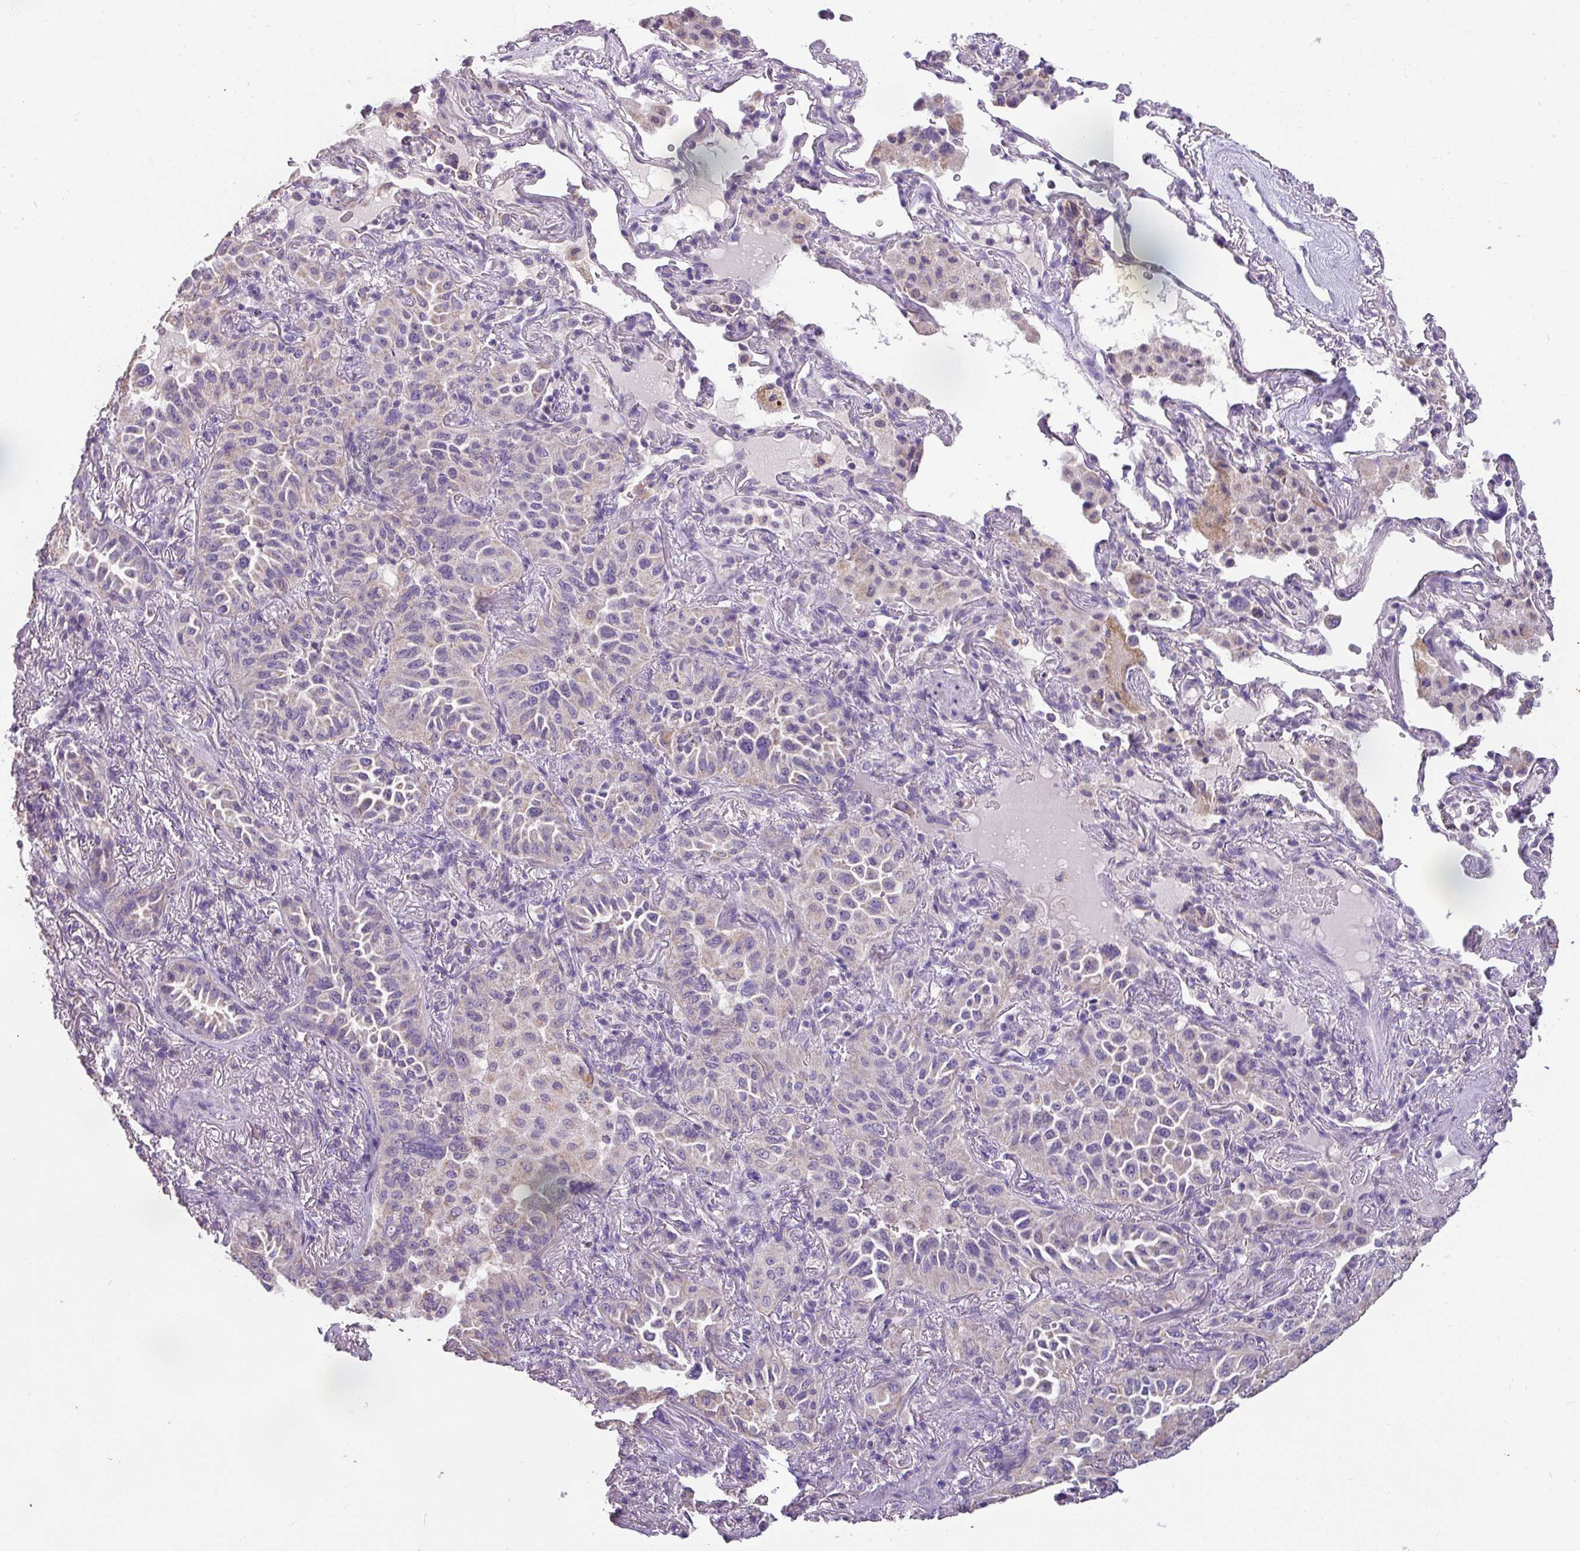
{"staining": {"intensity": "negative", "quantity": "none", "location": "none"}, "tissue": "lung cancer", "cell_type": "Tumor cells", "image_type": "cancer", "snomed": [{"axis": "morphology", "description": "Adenocarcinoma, NOS"}, {"axis": "topography", "description": "Lung"}], "caption": "The photomicrograph shows no significant expression in tumor cells of adenocarcinoma (lung). (Brightfield microscopy of DAB immunohistochemistry at high magnification).", "gene": "PALS2", "patient": {"sex": "female", "age": 69}}